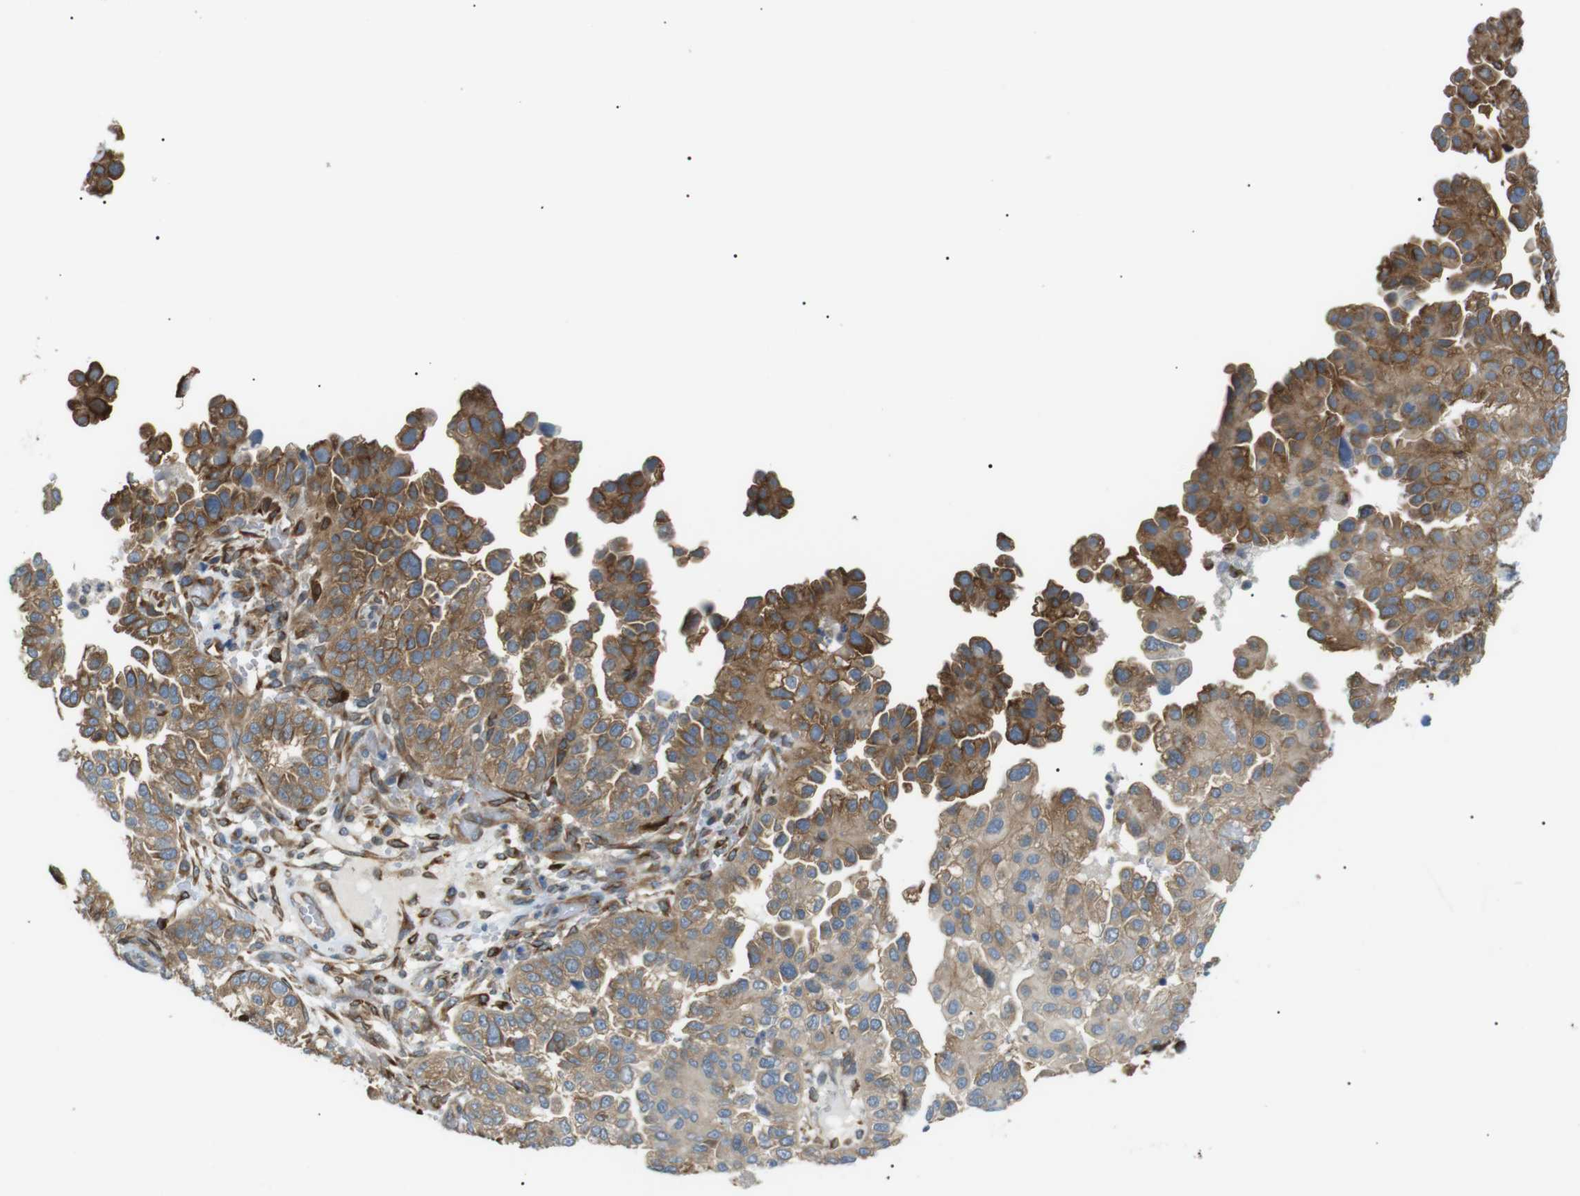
{"staining": {"intensity": "moderate", "quantity": "25%-75%", "location": "cytoplasmic/membranous"}, "tissue": "endometrial cancer", "cell_type": "Tumor cells", "image_type": "cancer", "snomed": [{"axis": "morphology", "description": "Adenocarcinoma, NOS"}, {"axis": "topography", "description": "Endometrium"}], "caption": "Endometrial cancer (adenocarcinoma) tissue demonstrates moderate cytoplasmic/membranous staining in approximately 25%-75% of tumor cells", "gene": "CDH26", "patient": {"sex": "female", "age": 85}}